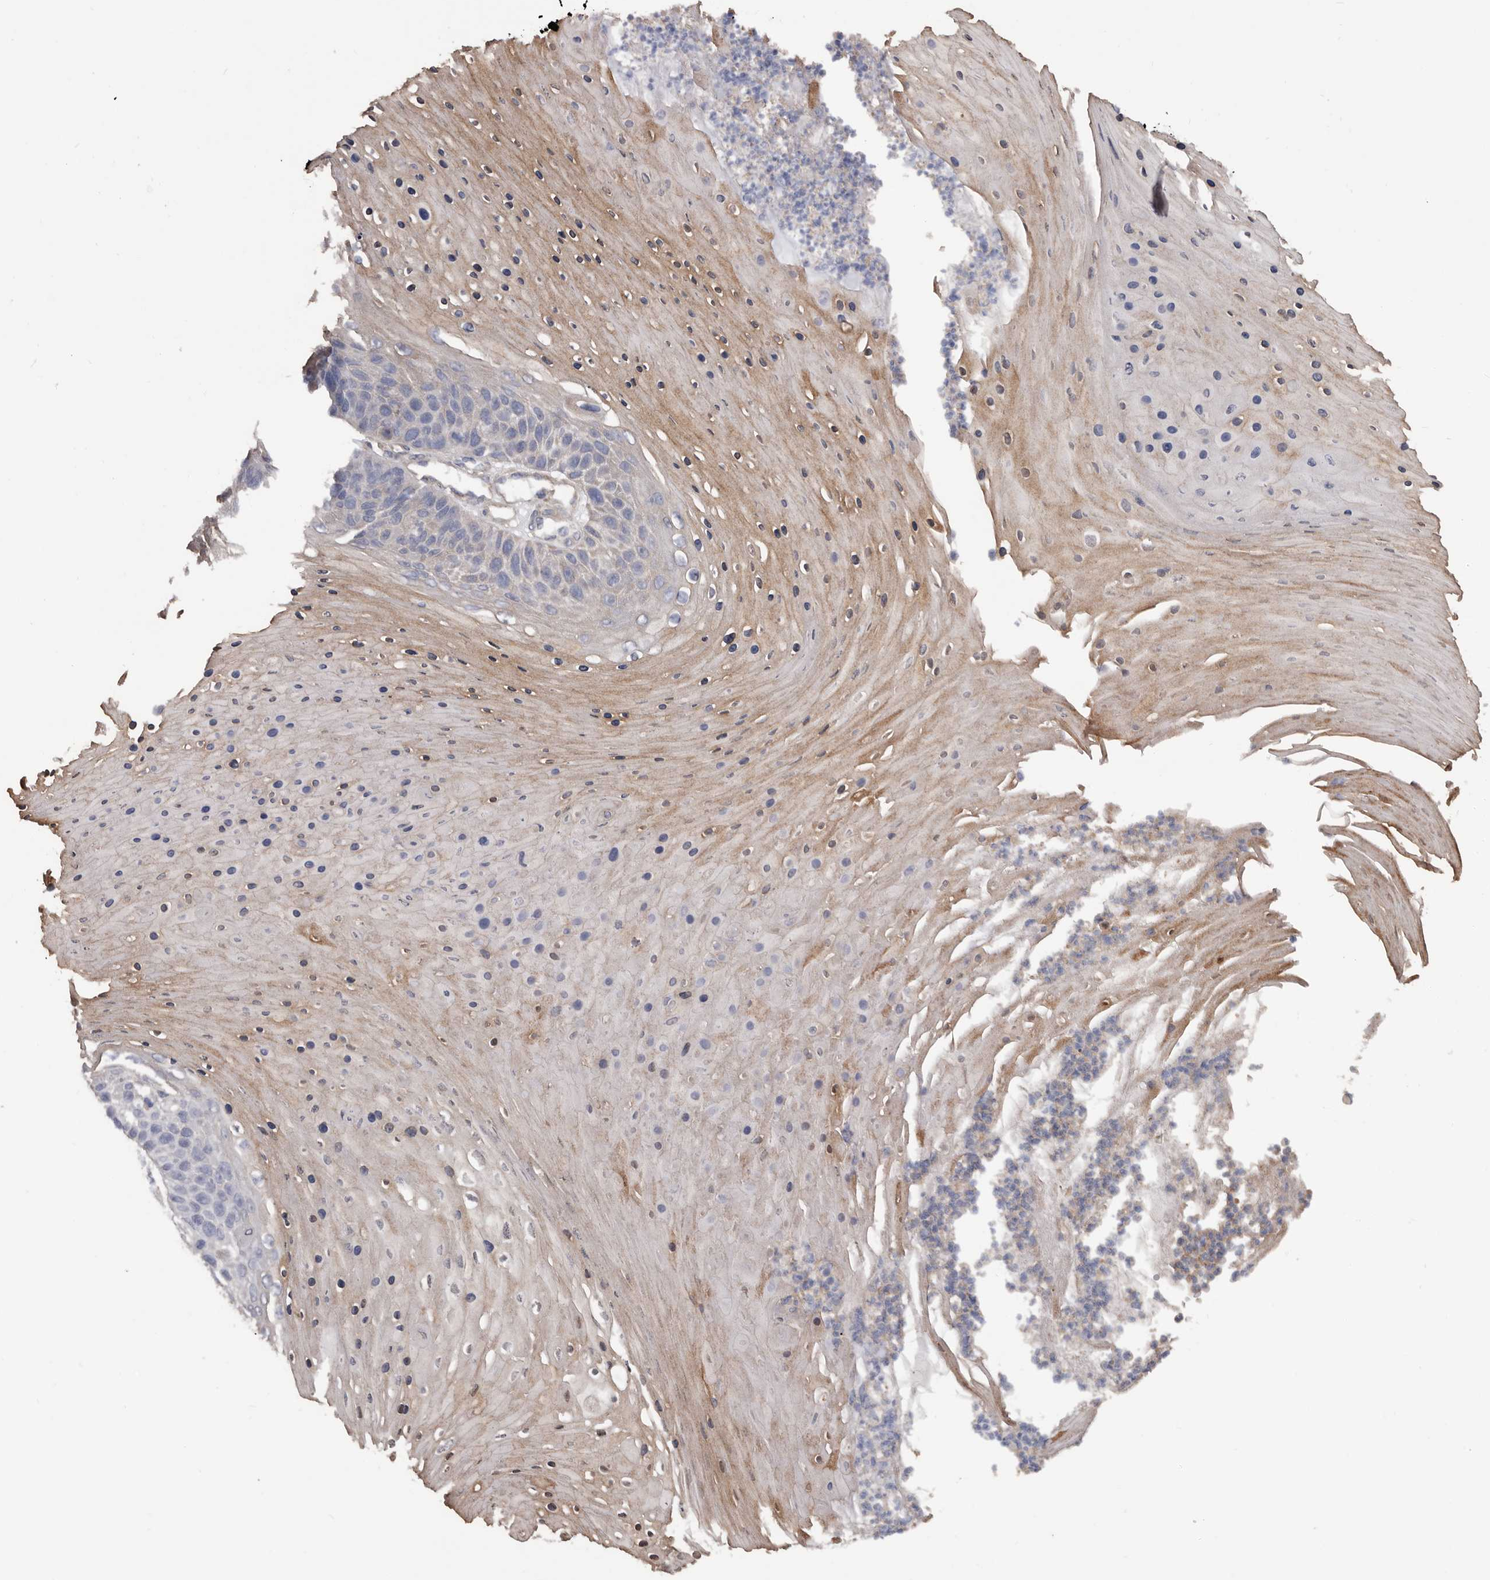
{"staining": {"intensity": "negative", "quantity": "none", "location": "none"}, "tissue": "skin cancer", "cell_type": "Tumor cells", "image_type": "cancer", "snomed": [{"axis": "morphology", "description": "Squamous cell carcinoma, NOS"}, {"axis": "topography", "description": "Skin"}], "caption": "The immunohistochemistry (IHC) photomicrograph has no significant staining in tumor cells of skin squamous cell carcinoma tissue.", "gene": "ADAMTS2", "patient": {"sex": "female", "age": 88}}